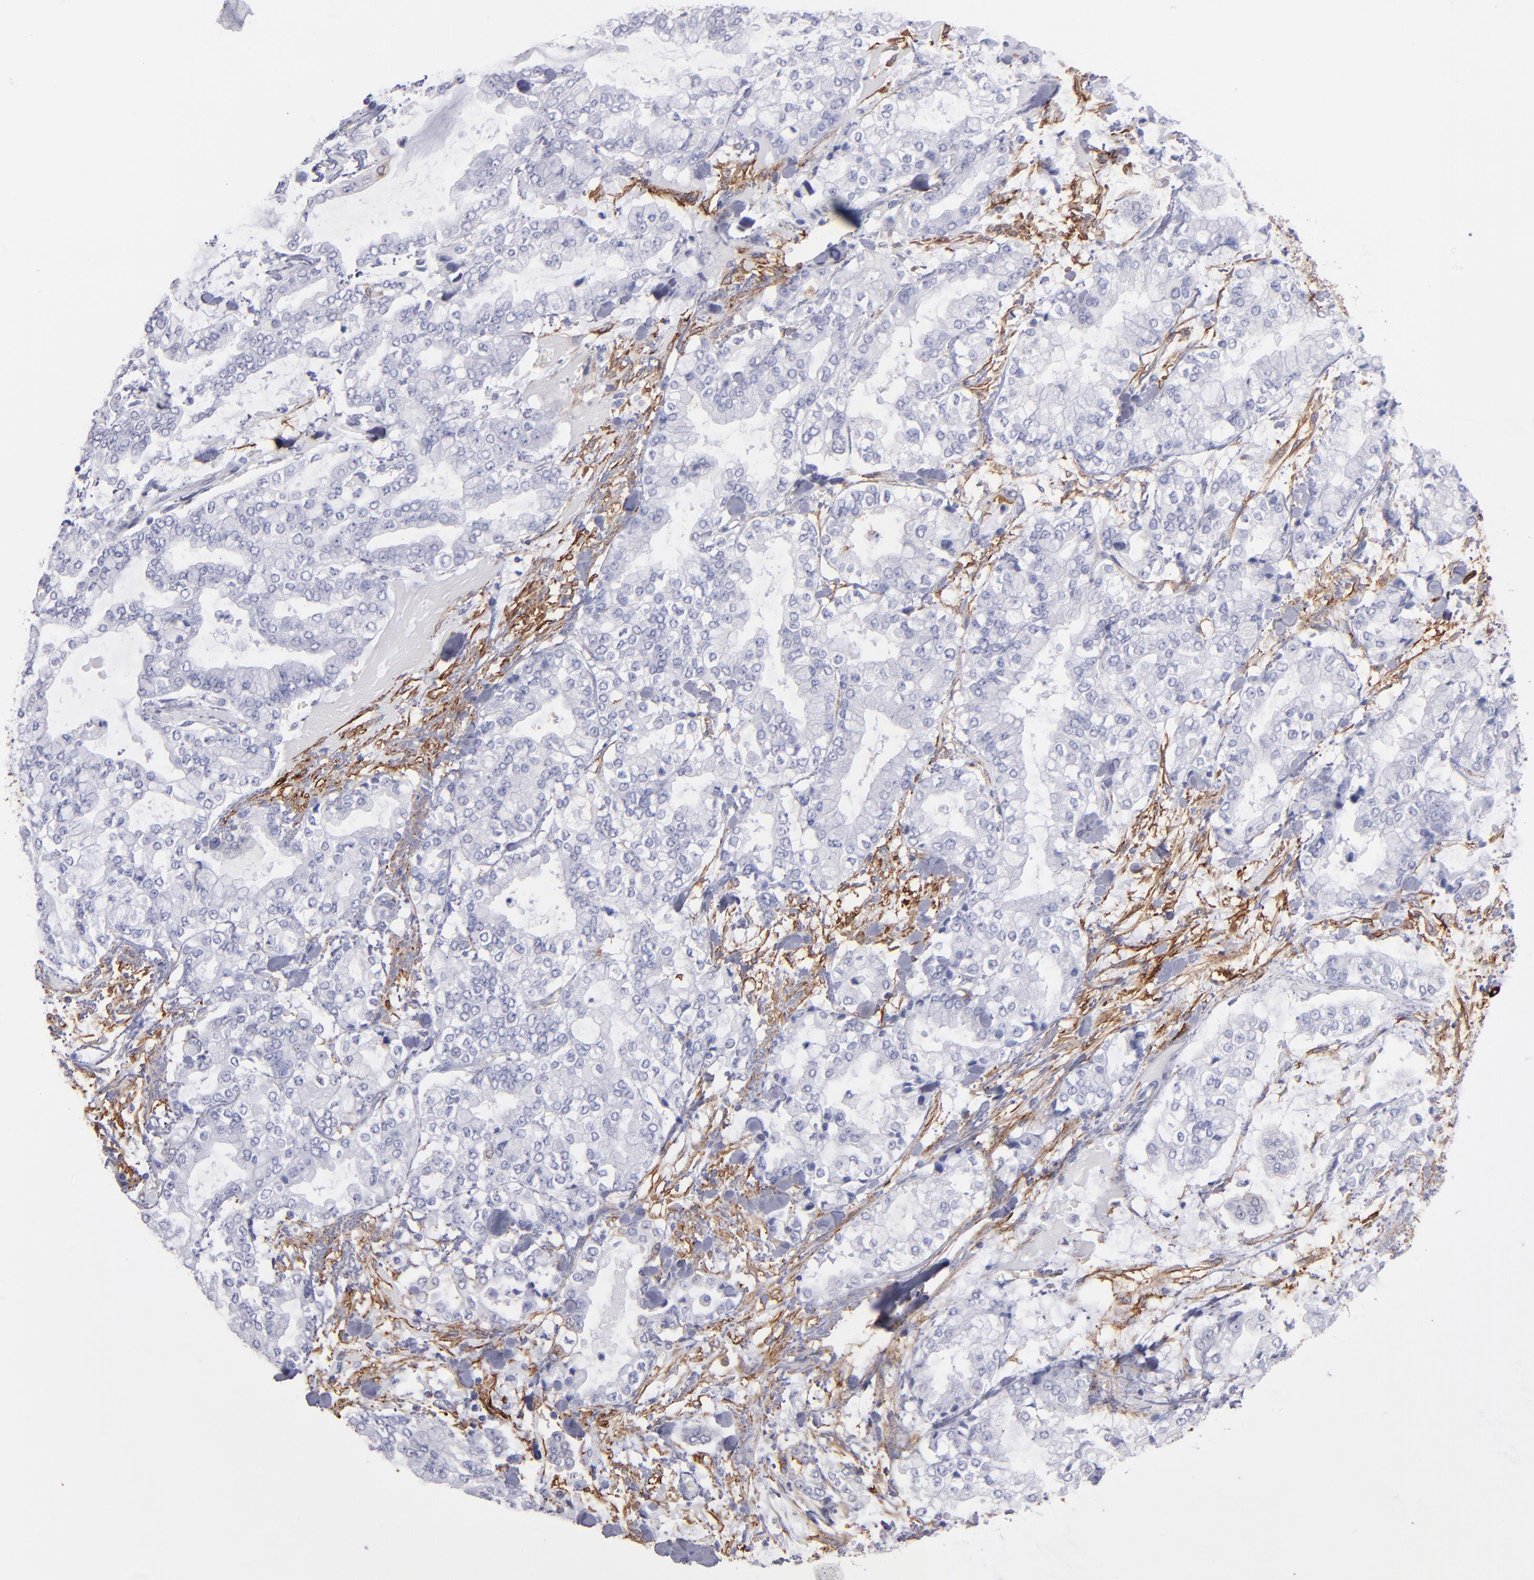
{"staining": {"intensity": "negative", "quantity": "none", "location": "none"}, "tissue": "stomach cancer", "cell_type": "Tumor cells", "image_type": "cancer", "snomed": [{"axis": "morphology", "description": "Normal tissue, NOS"}, {"axis": "morphology", "description": "Adenocarcinoma, NOS"}, {"axis": "topography", "description": "Stomach, upper"}, {"axis": "topography", "description": "Stomach"}], "caption": "The histopathology image displays no staining of tumor cells in stomach adenocarcinoma. The staining is performed using DAB brown chromogen with nuclei counter-stained in using hematoxylin.", "gene": "AHNAK2", "patient": {"sex": "male", "age": 76}}